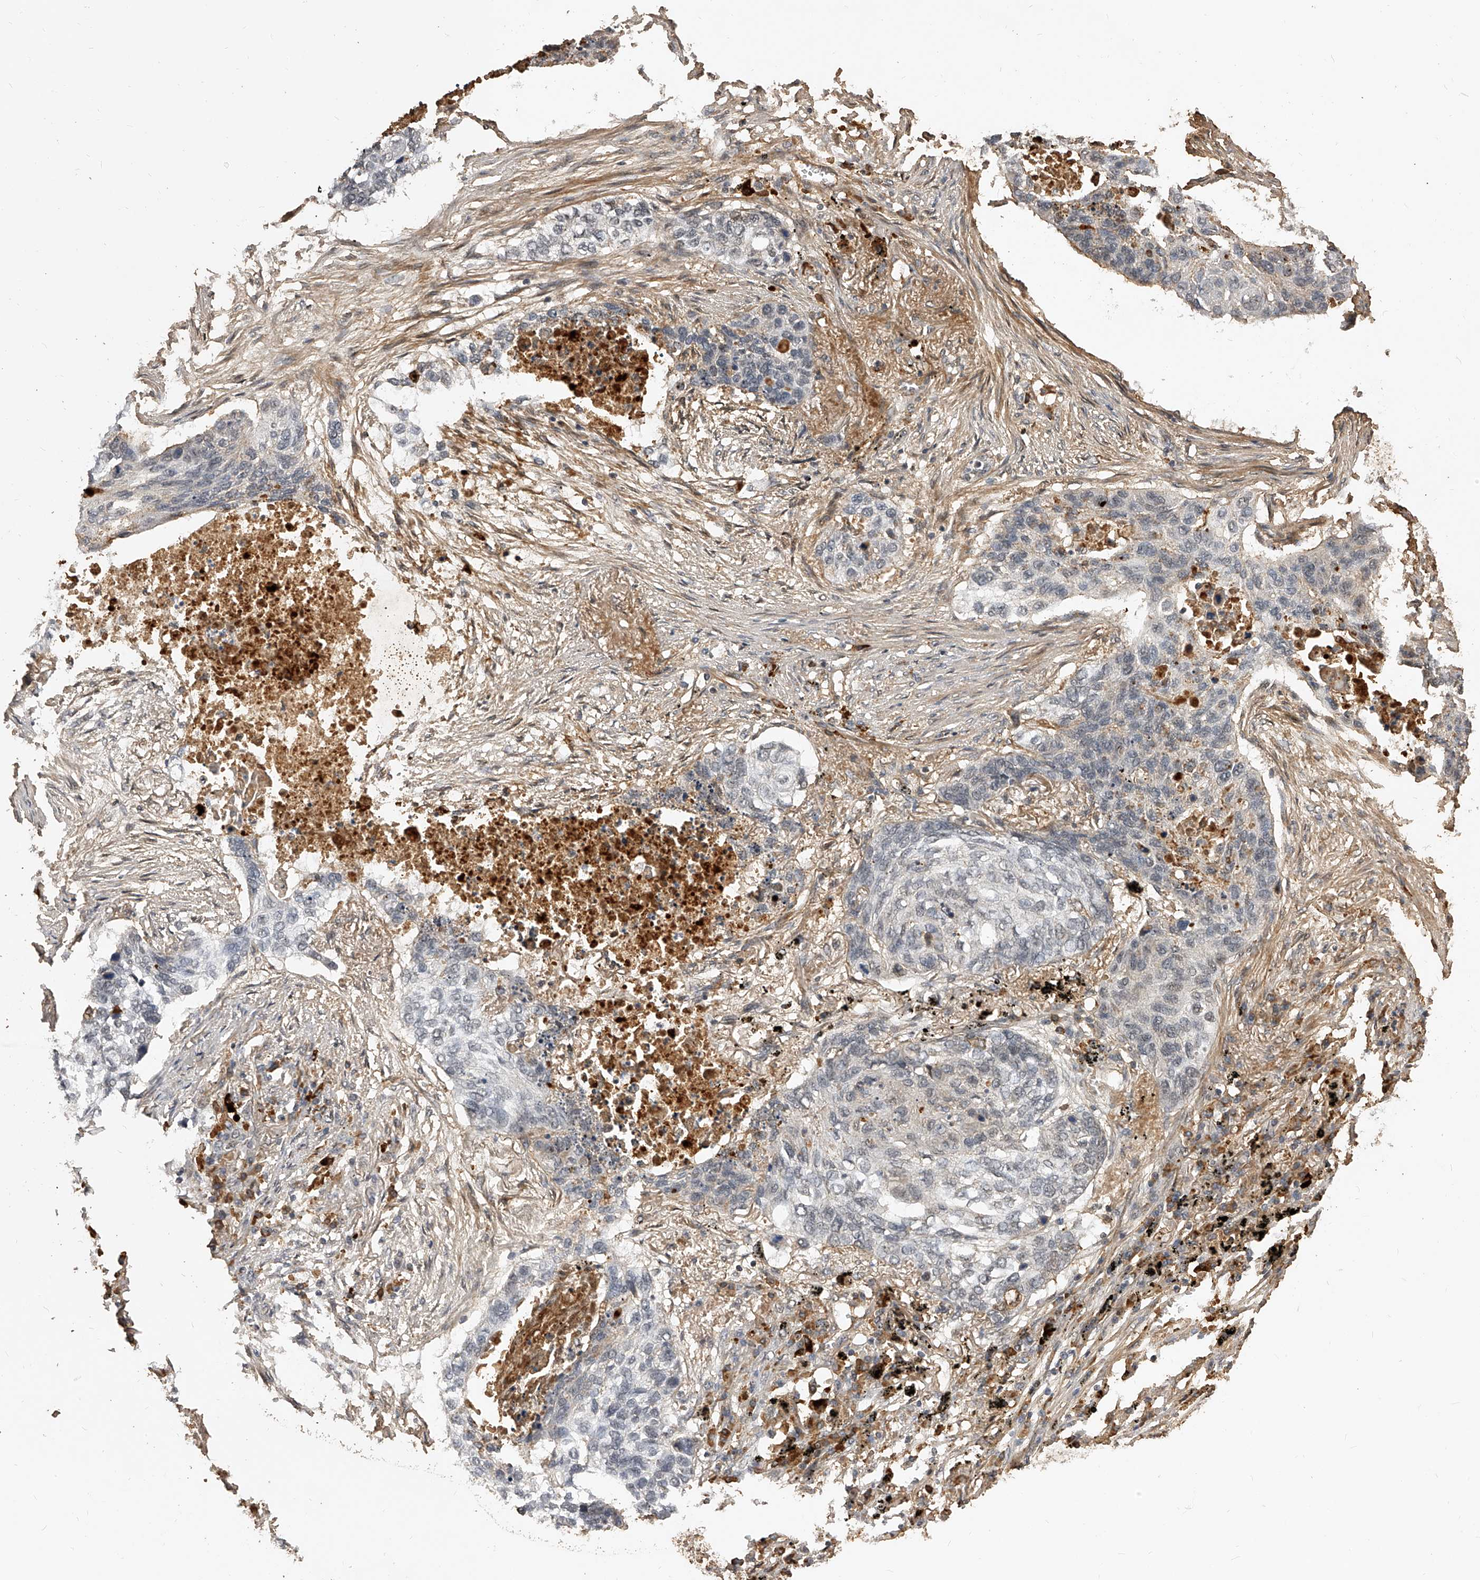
{"staining": {"intensity": "negative", "quantity": "none", "location": "none"}, "tissue": "lung cancer", "cell_type": "Tumor cells", "image_type": "cancer", "snomed": [{"axis": "morphology", "description": "Squamous cell carcinoma, NOS"}, {"axis": "topography", "description": "Lung"}], "caption": "Immunohistochemistry image of neoplastic tissue: human lung cancer stained with DAB demonstrates no significant protein staining in tumor cells. (DAB immunohistochemistry, high magnification).", "gene": "CFAP410", "patient": {"sex": "female", "age": 63}}